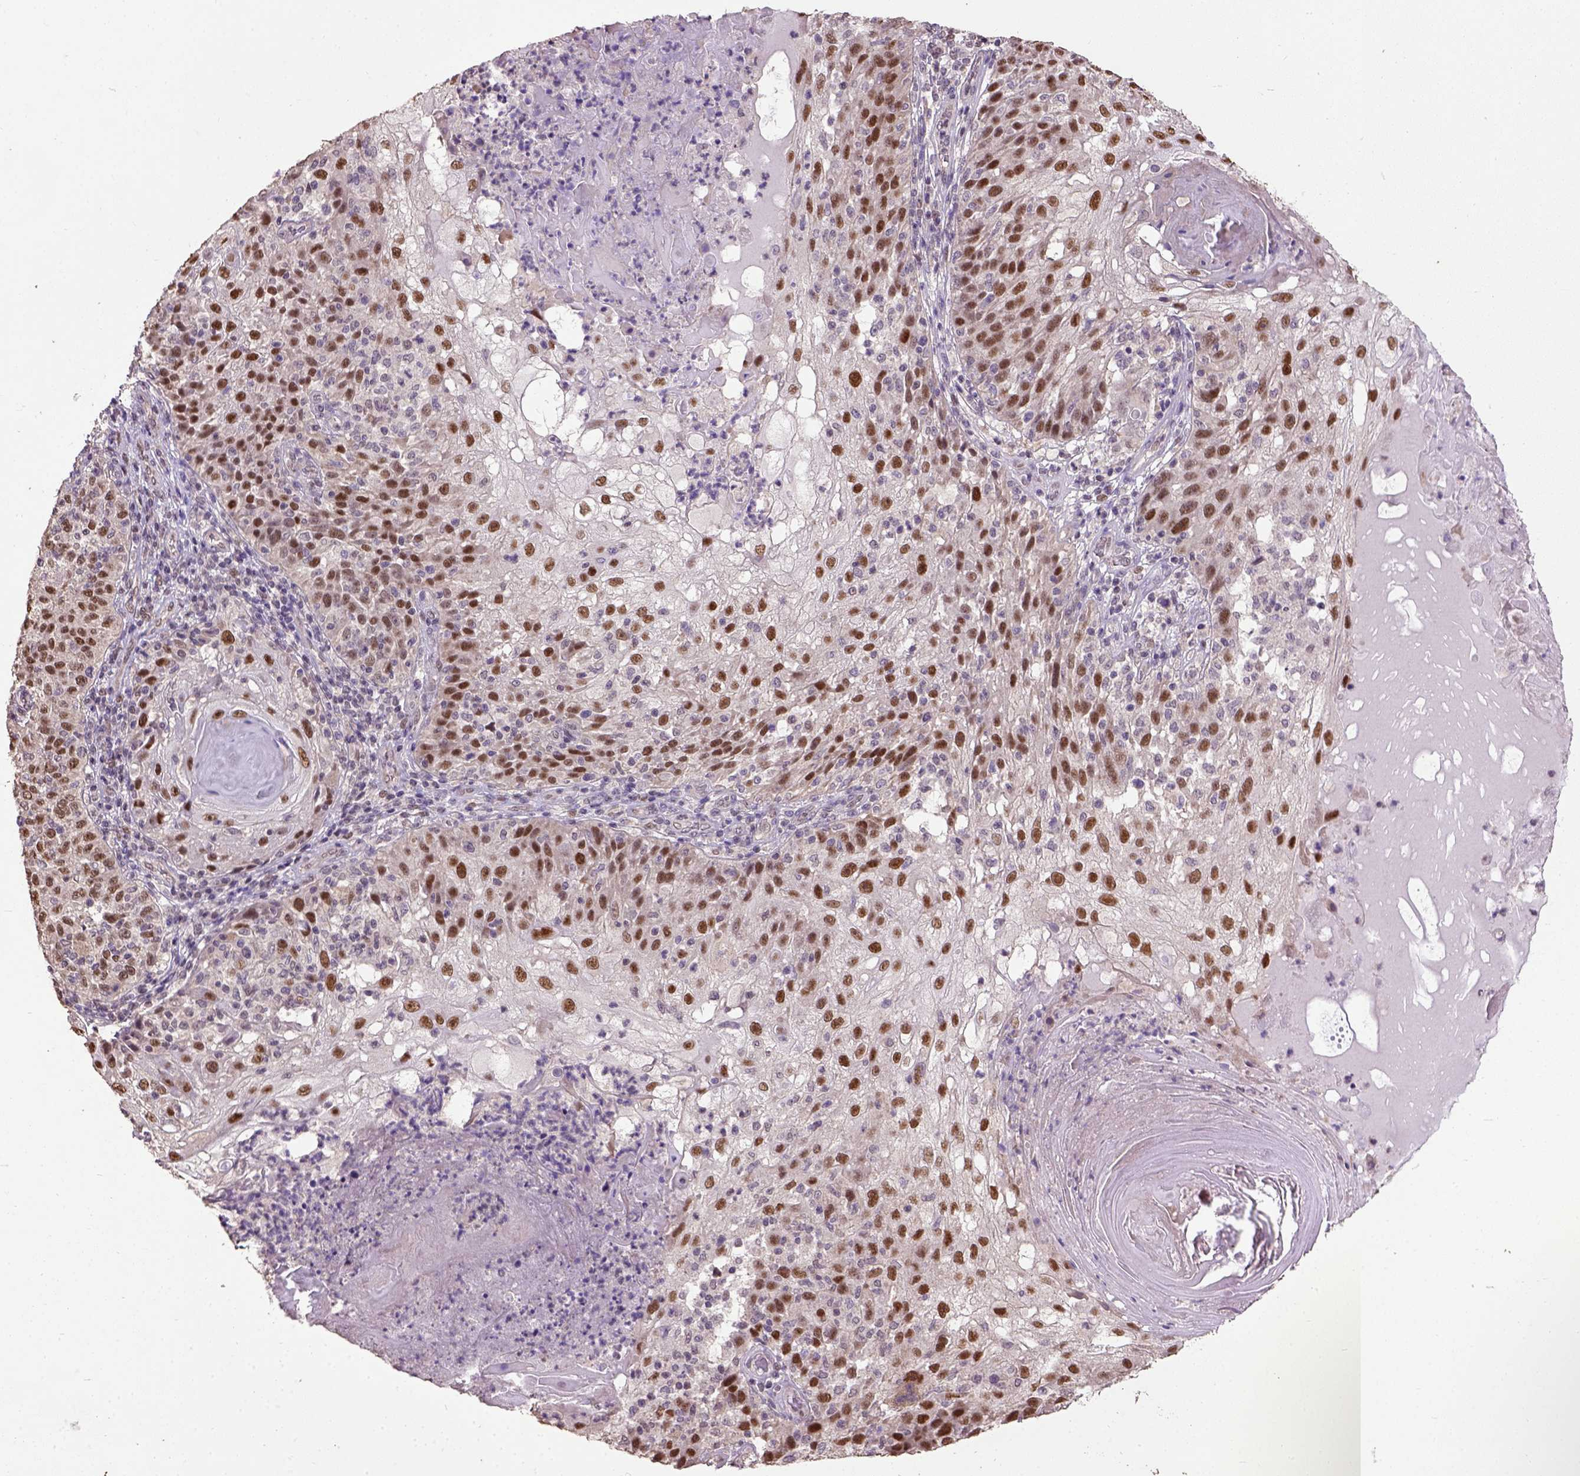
{"staining": {"intensity": "moderate", "quantity": ">75%", "location": "nuclear"}, "tissue": "skin cancer", "cell_type": "Tumor cells", "image_type": "cancer", "snomed": [{"axis": "morphology", "description": "Normal tissue, NOS"}, {"axis": "morphology", "description": "Squamous cell carcinoma, NOS"}, {"axis": "topography", "description": "Skin"}], "caption": "Squamous cell carcinoma (skin) tissue demonstrates moderate nuclear staining in approximately >75% of tumor cells", "gene": "UBA3", "patient": {"sex": "female", "age": 83}}